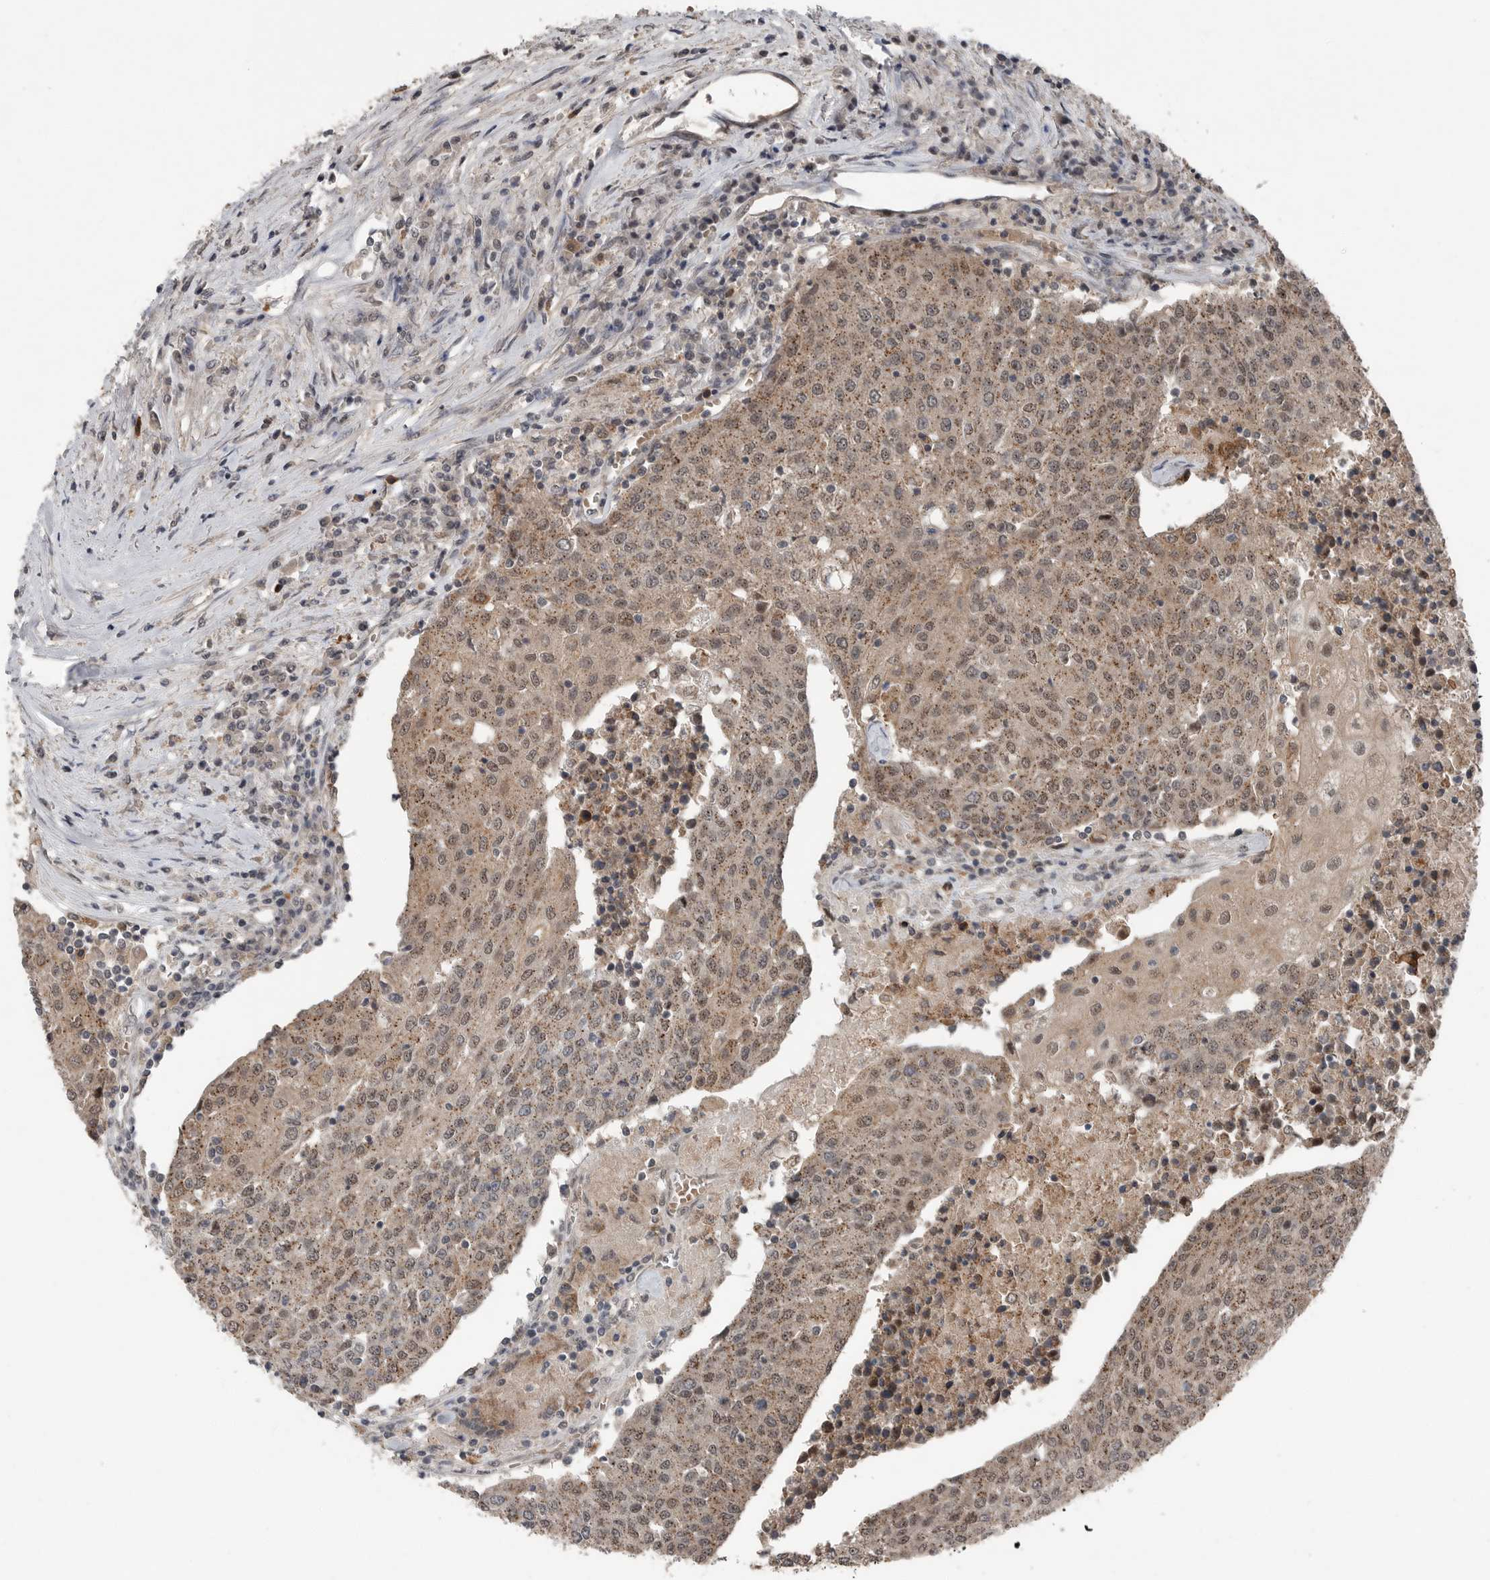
{"staining": {"intensity": "weak", "quantity": ">75%", "location": "cytoplasmic/membranous"}, "tissue": "urothelial cancer", "cell_type": "Tumor cells", "image_type": "cancer", "snomed": [{"axis": "morphology", "description": "Urothelial carcinoma, High grade"}, {"axis": "topography", "description": "Urinary bladder"}], "caption": "Urothelial cancer stained for a protein (brown) reveals weak cytoplasmic/membranous positive staining in about >75% of tumor cells.", "gene": "SCP2", "patient": {"sex": "female", "age": 85}}